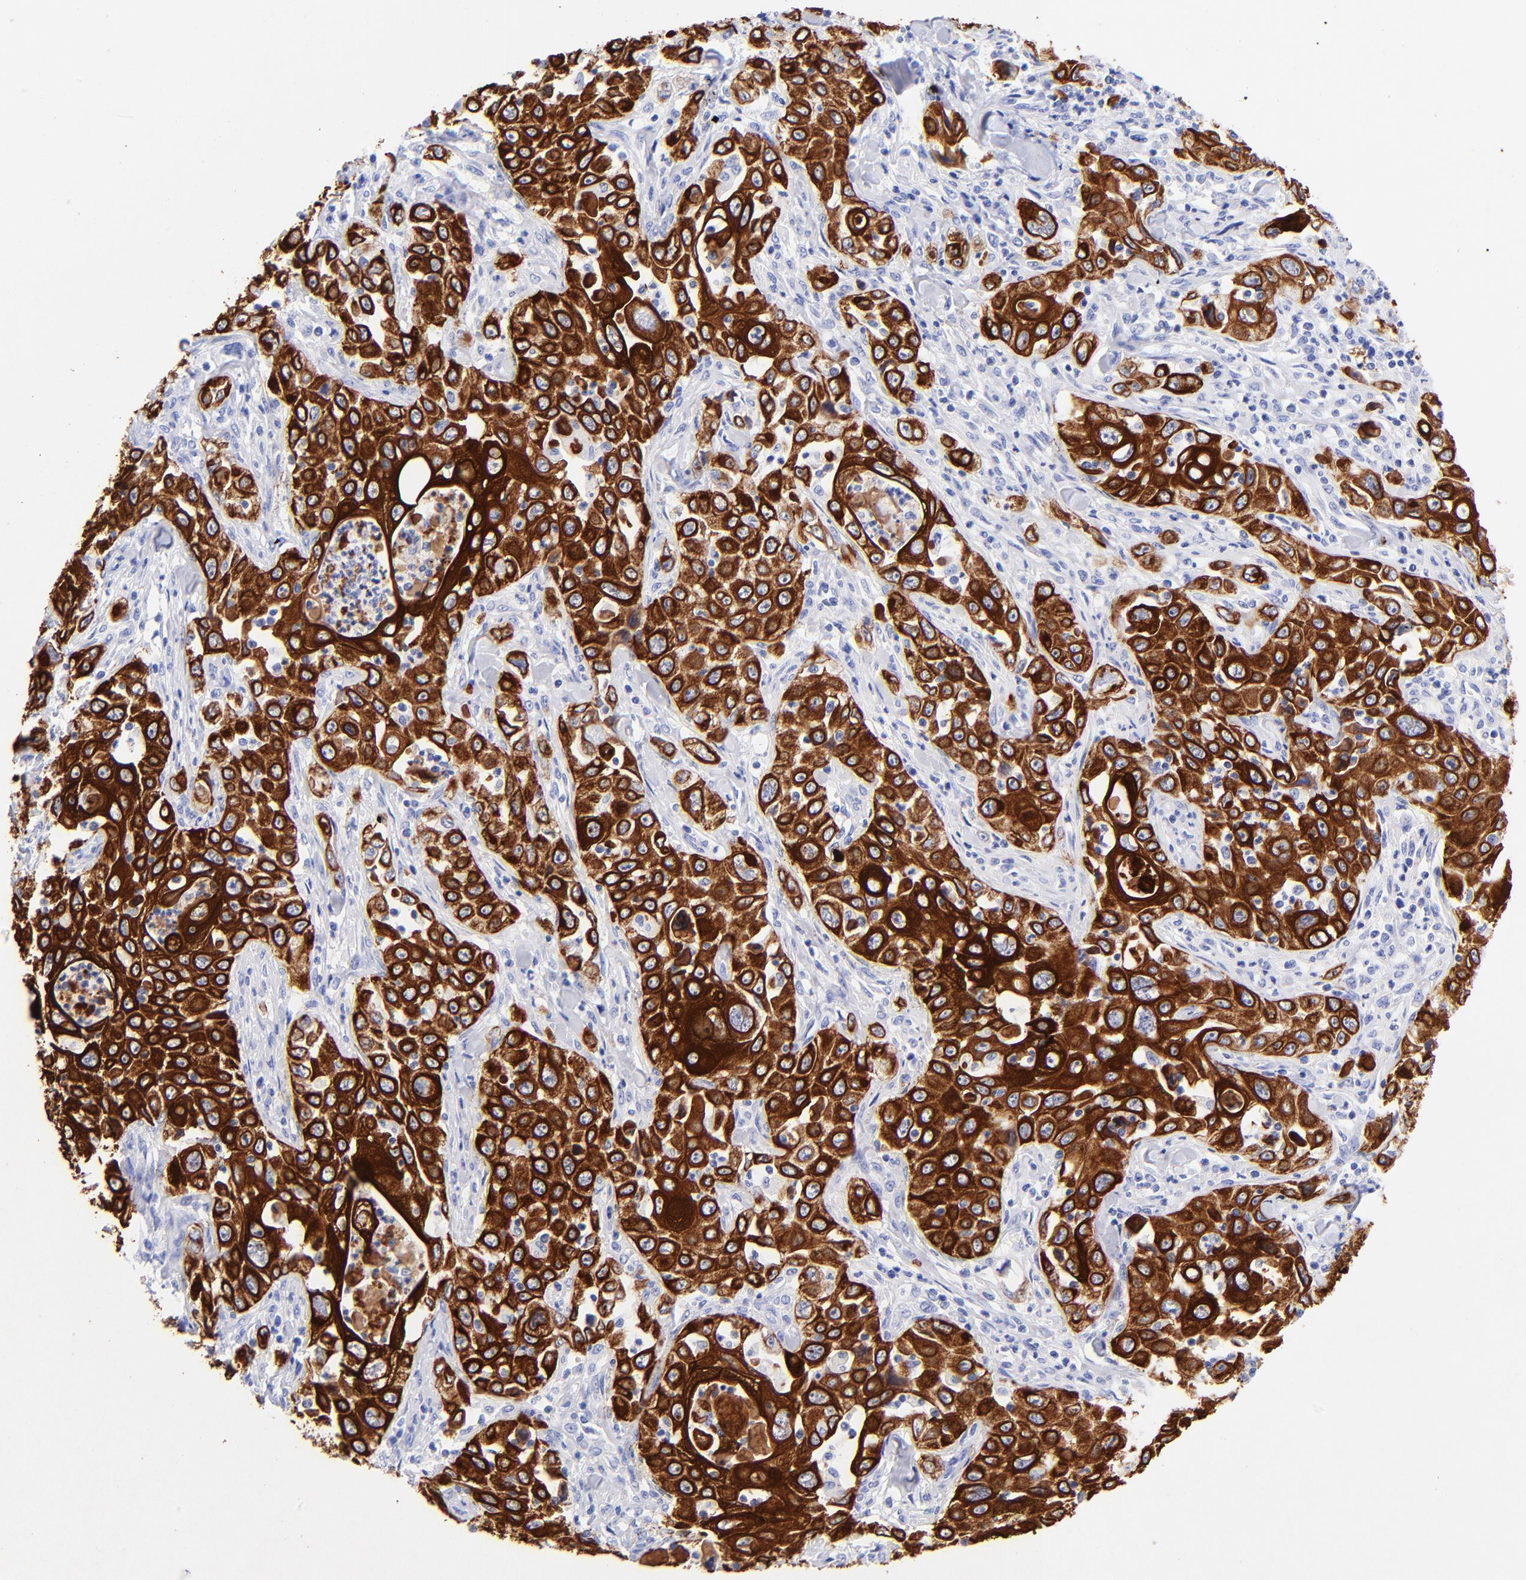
{"staining": {"intensity": "strong", "quantity": ">75%", "location": "cytoplasmic/membranous"}, "tissue": "pancreatic cancer", "cell_type": "Tumor cells", "image_type": "cancer", "snomed": [{"axis": "morphology", "description": "Adenocarcinoma, NOS"}, {"axis": "topography", "description": "Pancreas"}], "caption": "Brown immunohistochemical staining in human adenocarcinoma (pancreatic) exhibits strong cytoplasmic/membranous staining in approximately >75% of tumor cells.", "gene": "KRT19", "patient": {"sex": "male", "age": 70}}